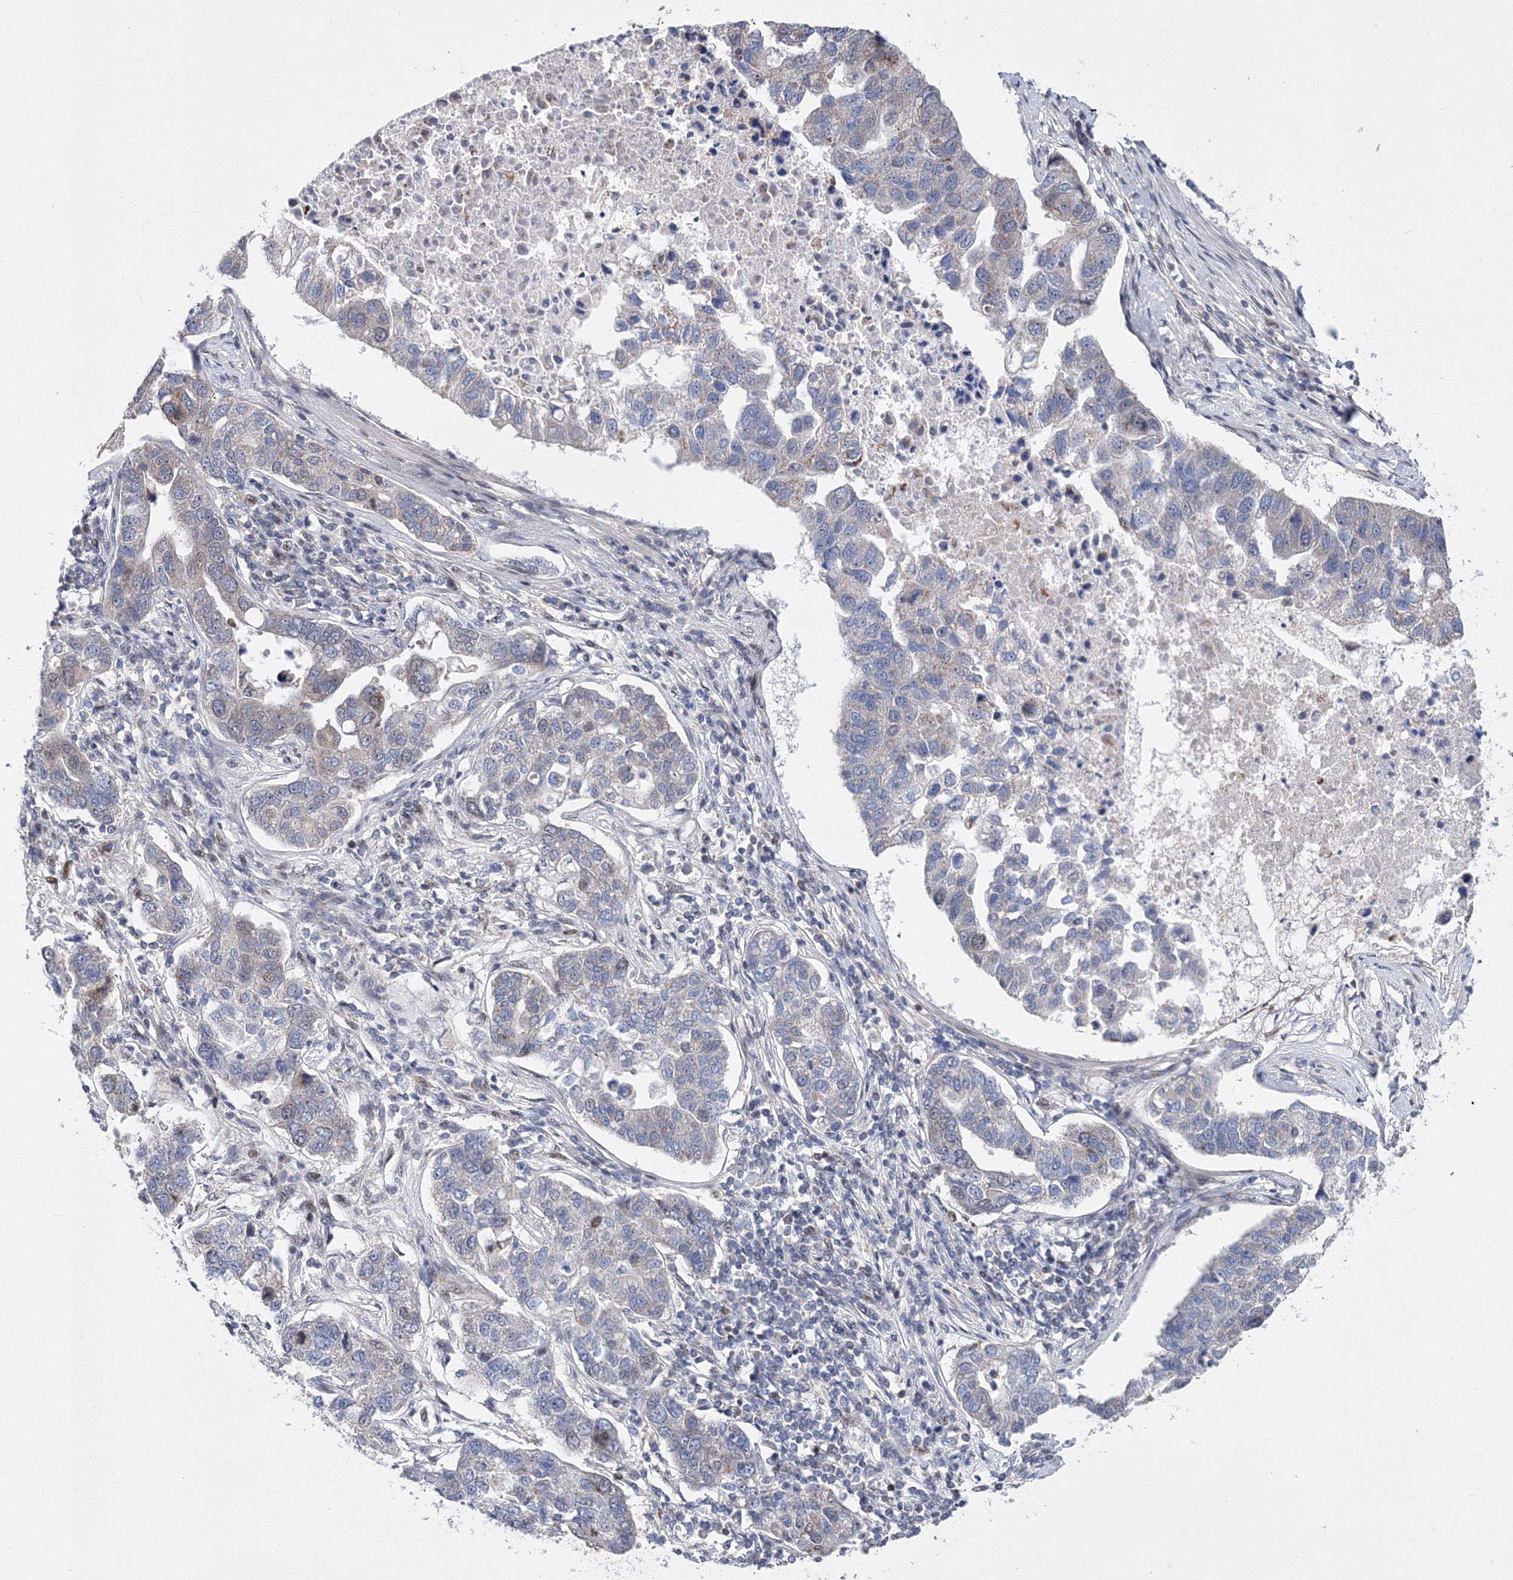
{"staining": {"intensity": "weak", "quantity": "<25%", "location": "nuclear"}, "tissue": "pancreatic cancer", "cell_type": "Tumor cells", "image_type": "cancer", "snomed": [{"axis": "morphology", "description": "Adenocarcinoma, NOS"}, {"axis": "topography", "description": "Pancreas"}], "caption": "Tumor cells are negative for brown protein staining in pancreatic cancer.", "gene": "GPN1", "patient": {"sex": "female", "age": 61}}